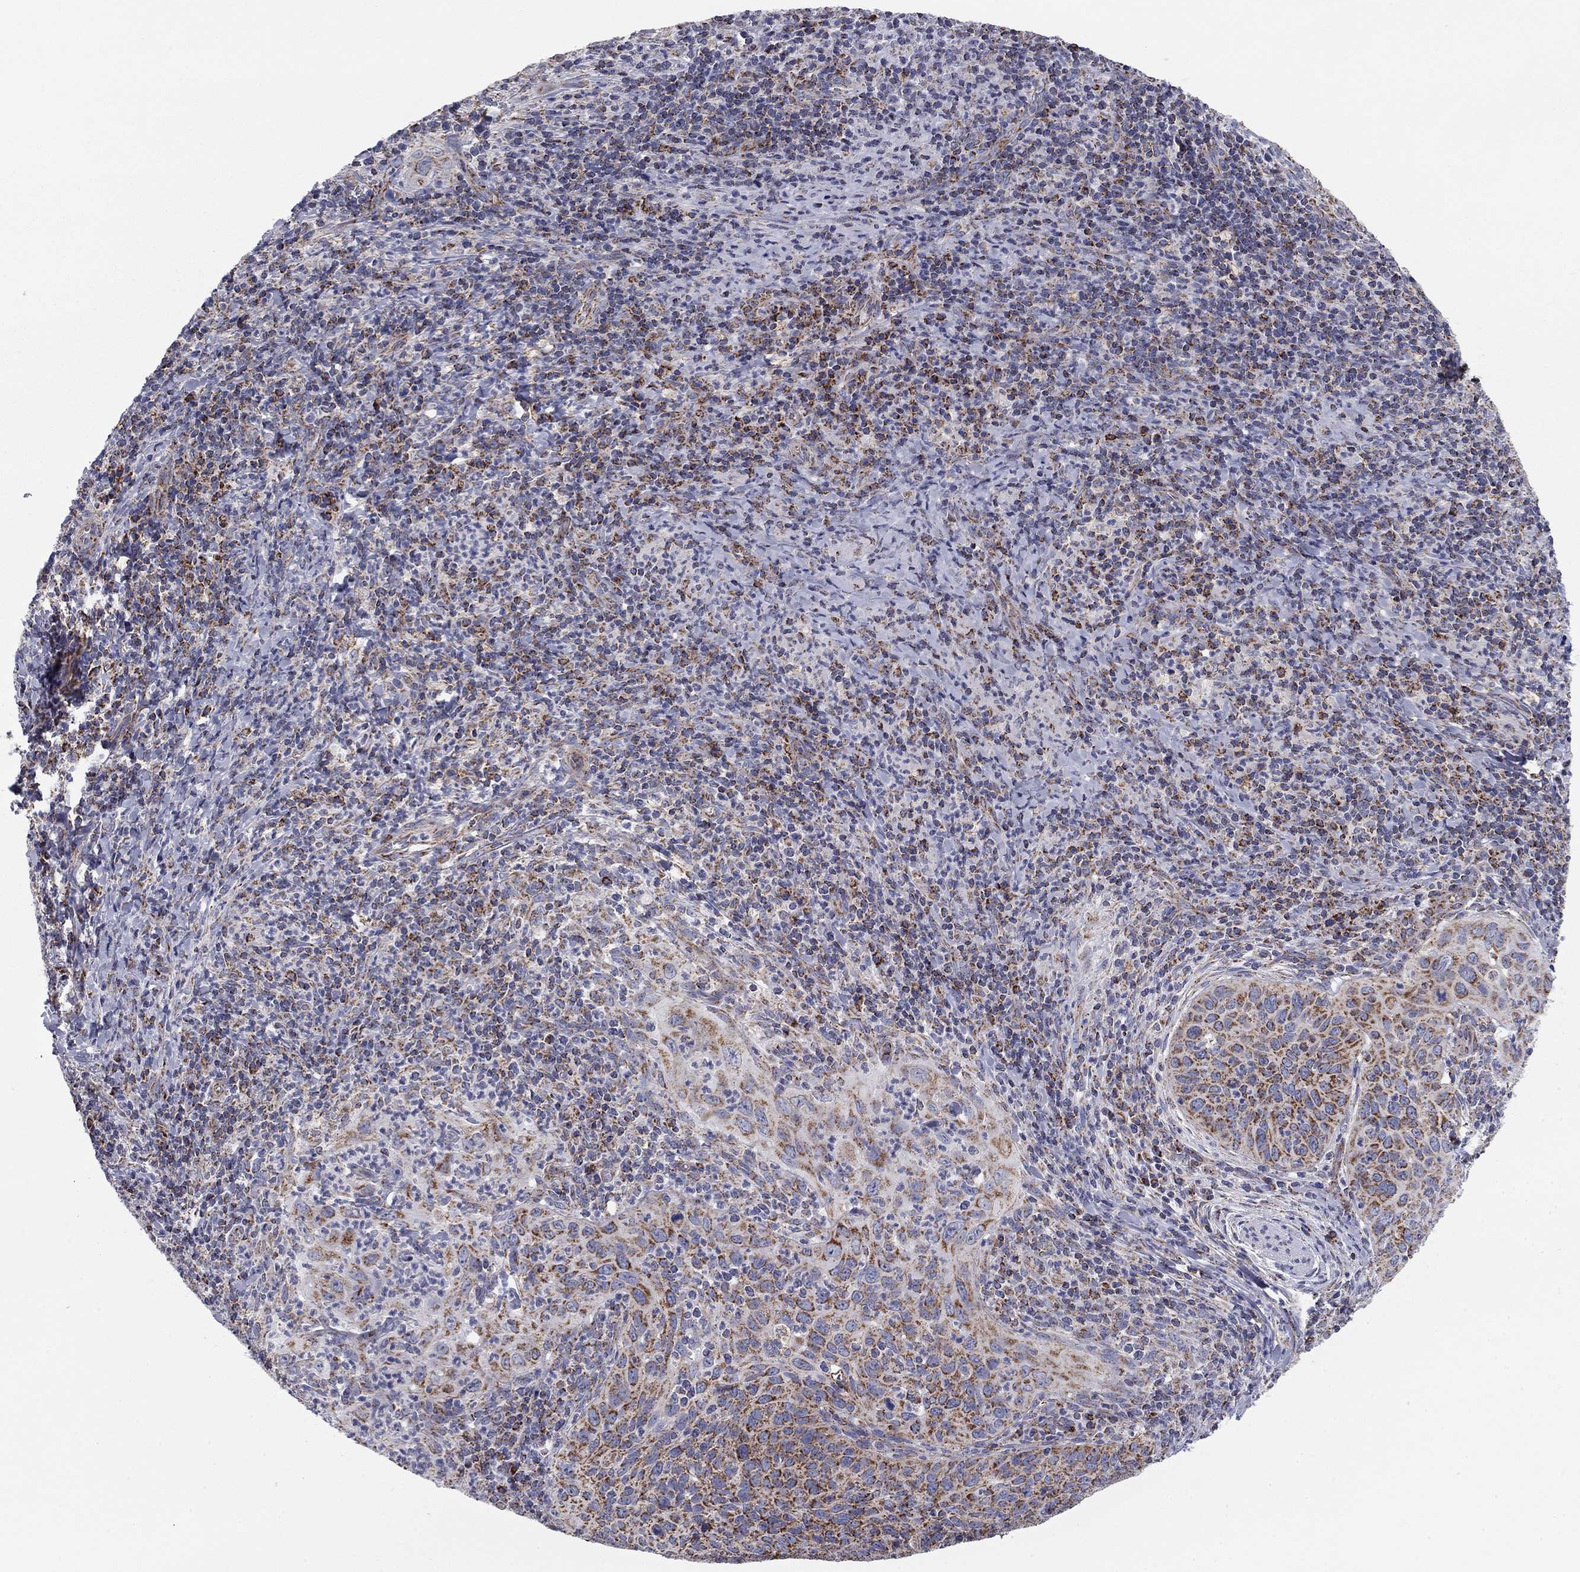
{"staining": {"intensity": "moderate", "quantity": "25%-75%", "location": "cytoplasmic/membranous"}, "tissue": "cervical cancer", "cell_type": "Tumor cells", "image_type": "cancer", "snomed": [{"axis": "morphology", "description": "Squamous cell carcinoma, NOS"}, {"axis": "topography", "description": "Cervix"}], "caption": "Immunohistochemistry (IHC) histopathology image of human cervical cancer stained for a protein (brown), which shows medium levels of moderate cytoplasmic/membranous expression in about 25%-75% of tumor cells.", "gene": "NDUFV1", "patient": {"sex": "female", "age": 26}}